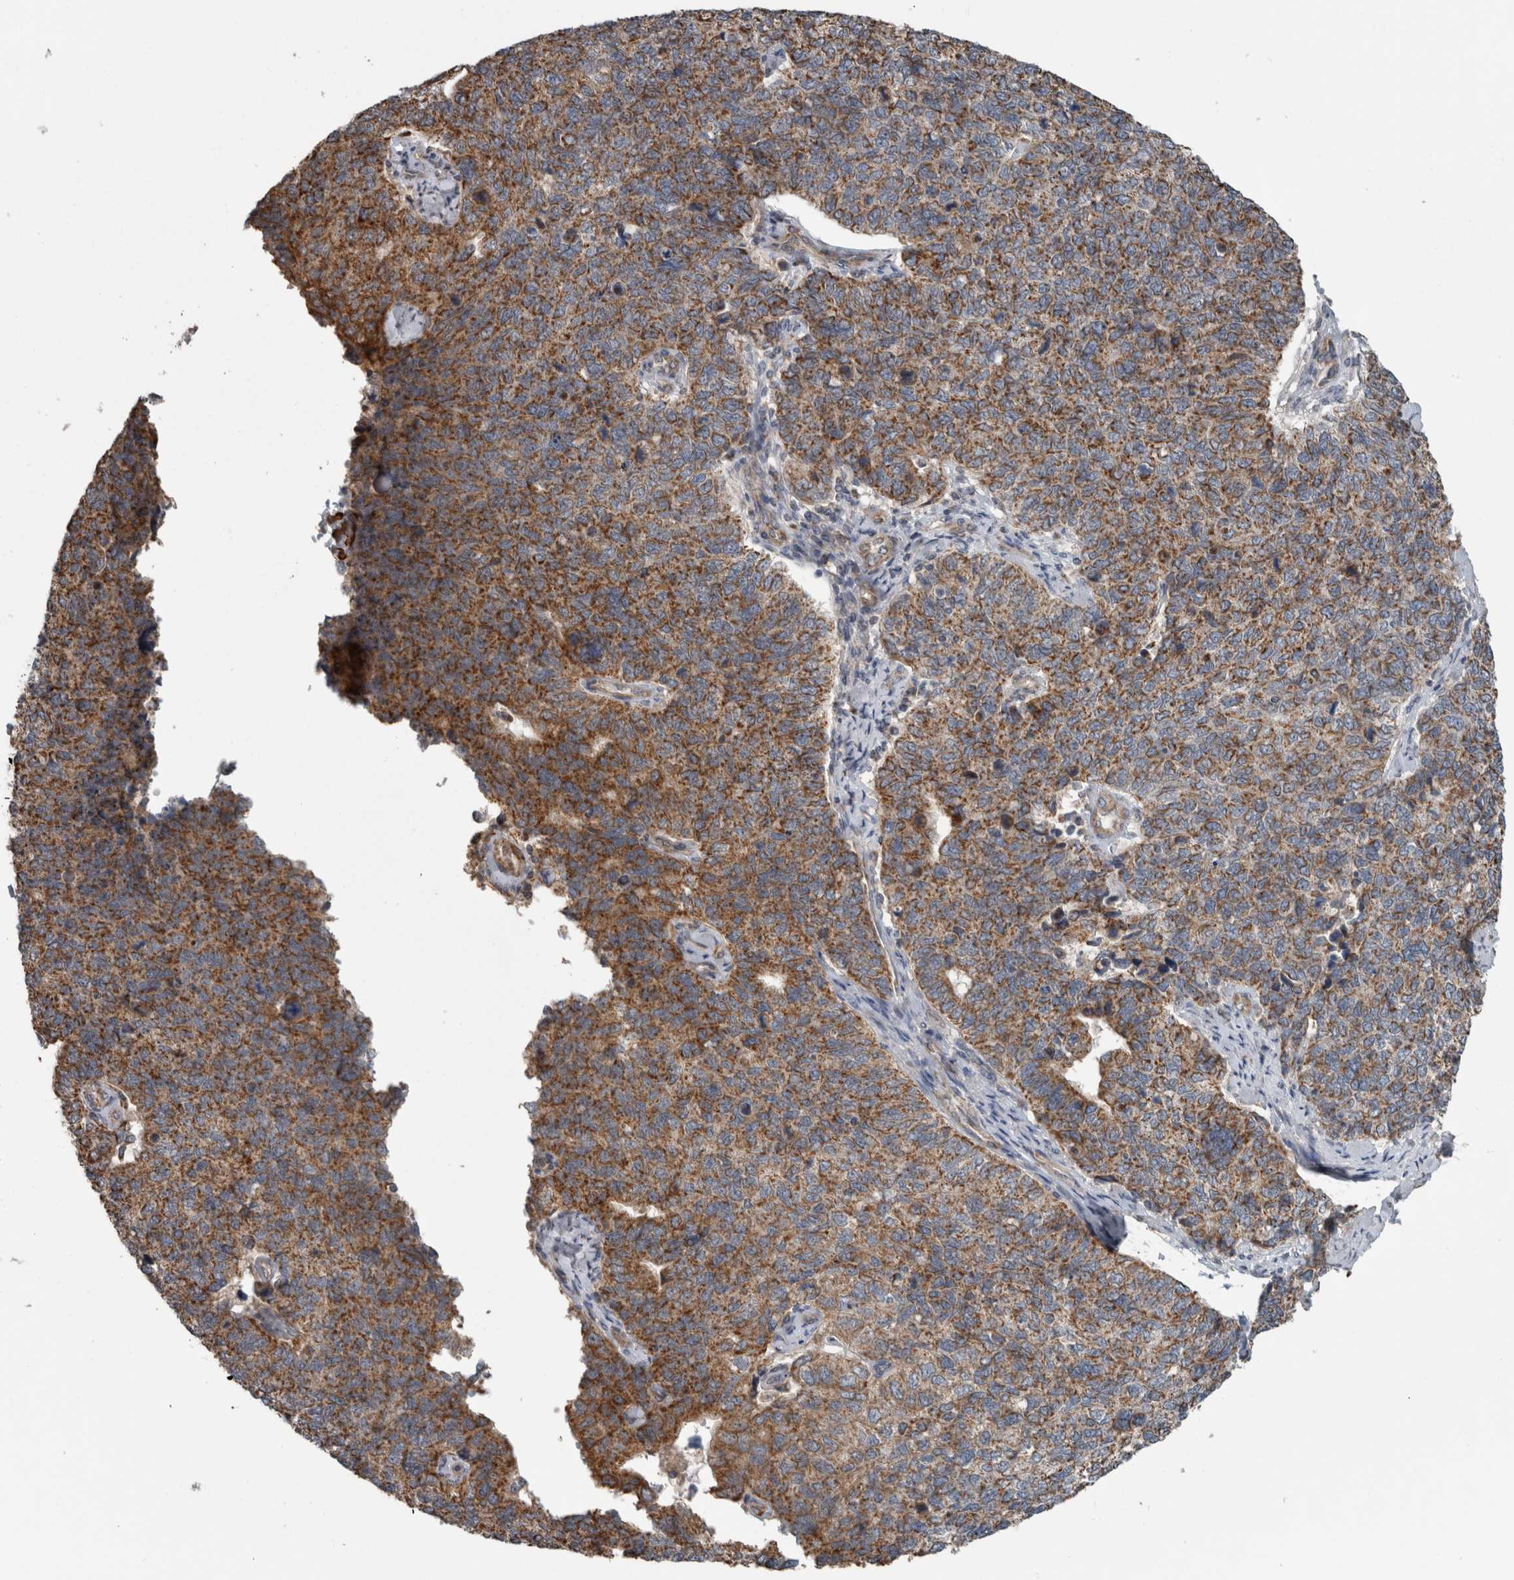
{"staining": {"intensity": "moderate", "quantity": ">75%", "location": "cytoplasmic/membranous"}, "tissue": "cervical cancer", "cell_type": "Tumor cells", "image_type": "cancer", "snomed": [{"axis": "morphology", "description": "Squamous cell carcinoma, NOS"}, {"axis": "topography", "description": "Cervix"}], "caption": "Tumor cells exhibit medium levels of moderate cytoplasmic/membranous positivity in approximately >75% of cells in squamous cell carcinoma (cervical). (Stains: DAB (3,3'-diaminobenzidine) in brown, nuclei in blue, Microscopy: brightfield microscopy at high magnification).", "gene": "ARMC1", "patient": {"sex": "female", "age": 63}}